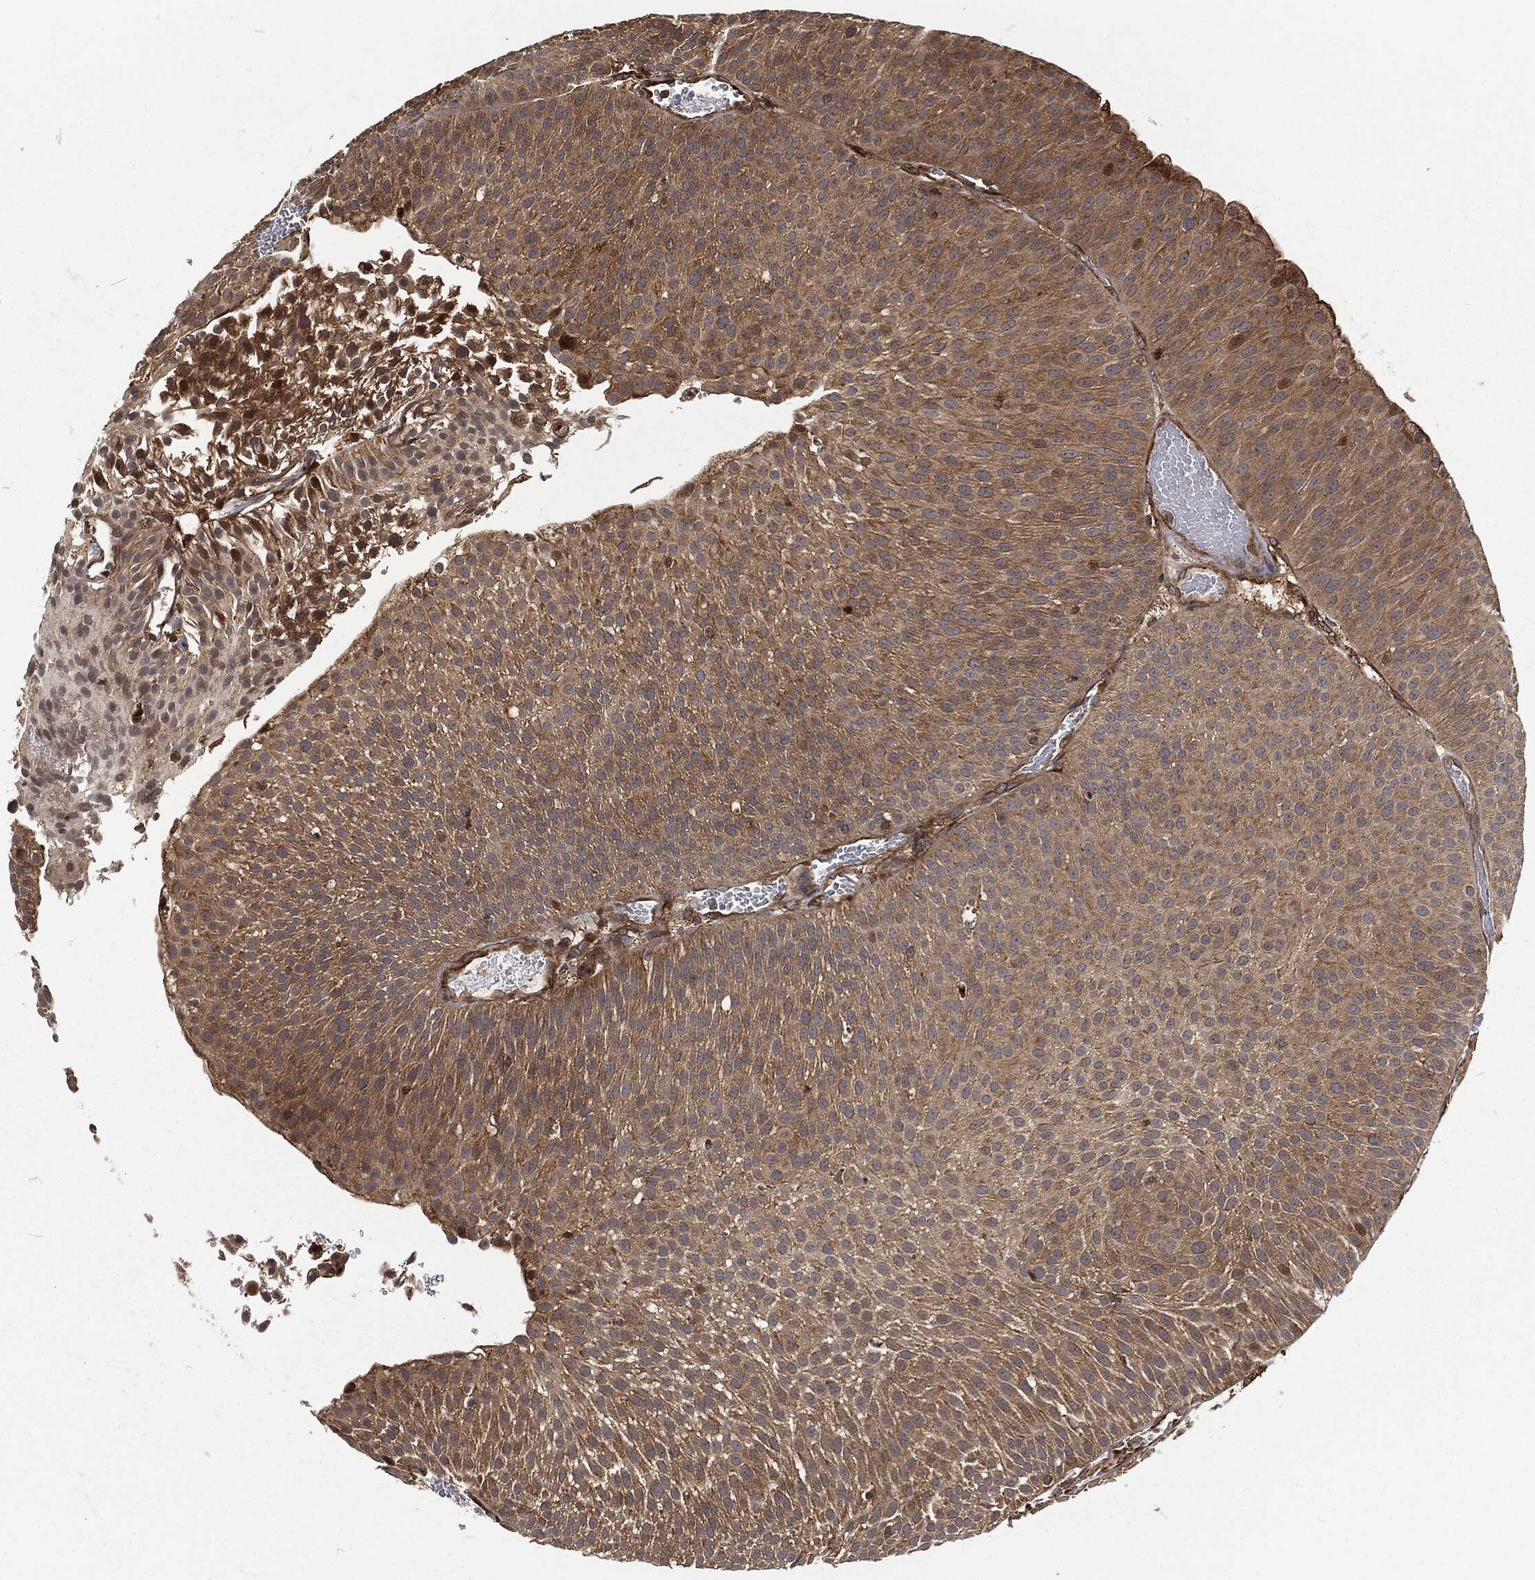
{"staining": {"intensity": "moderate", "quantity": ">75%", "location": "cytoplasmic/membranous"}, "tissue": "urothelial cancer", "cell_type": "Tumor cells", "image_type": "cancer", "snomed": [{"axis": "morphology", "description": "Urothelial carcinoma, Low grade"}, {"axis": "topography", "description": "Urinary bladder"}], "caption": "Immunohistochemistry photomicrograph of neoplastic tissue: urothelial cancer stained using immunohistochemistry reveals medium levels of moderate protein expression localized specifically in the cytoplasmic/membranous of tumor cells, appearing as a cytoplasmic/membranous brown color.", "gene": "RFTN1", "patient": {"sex": "male", "age": 65}}